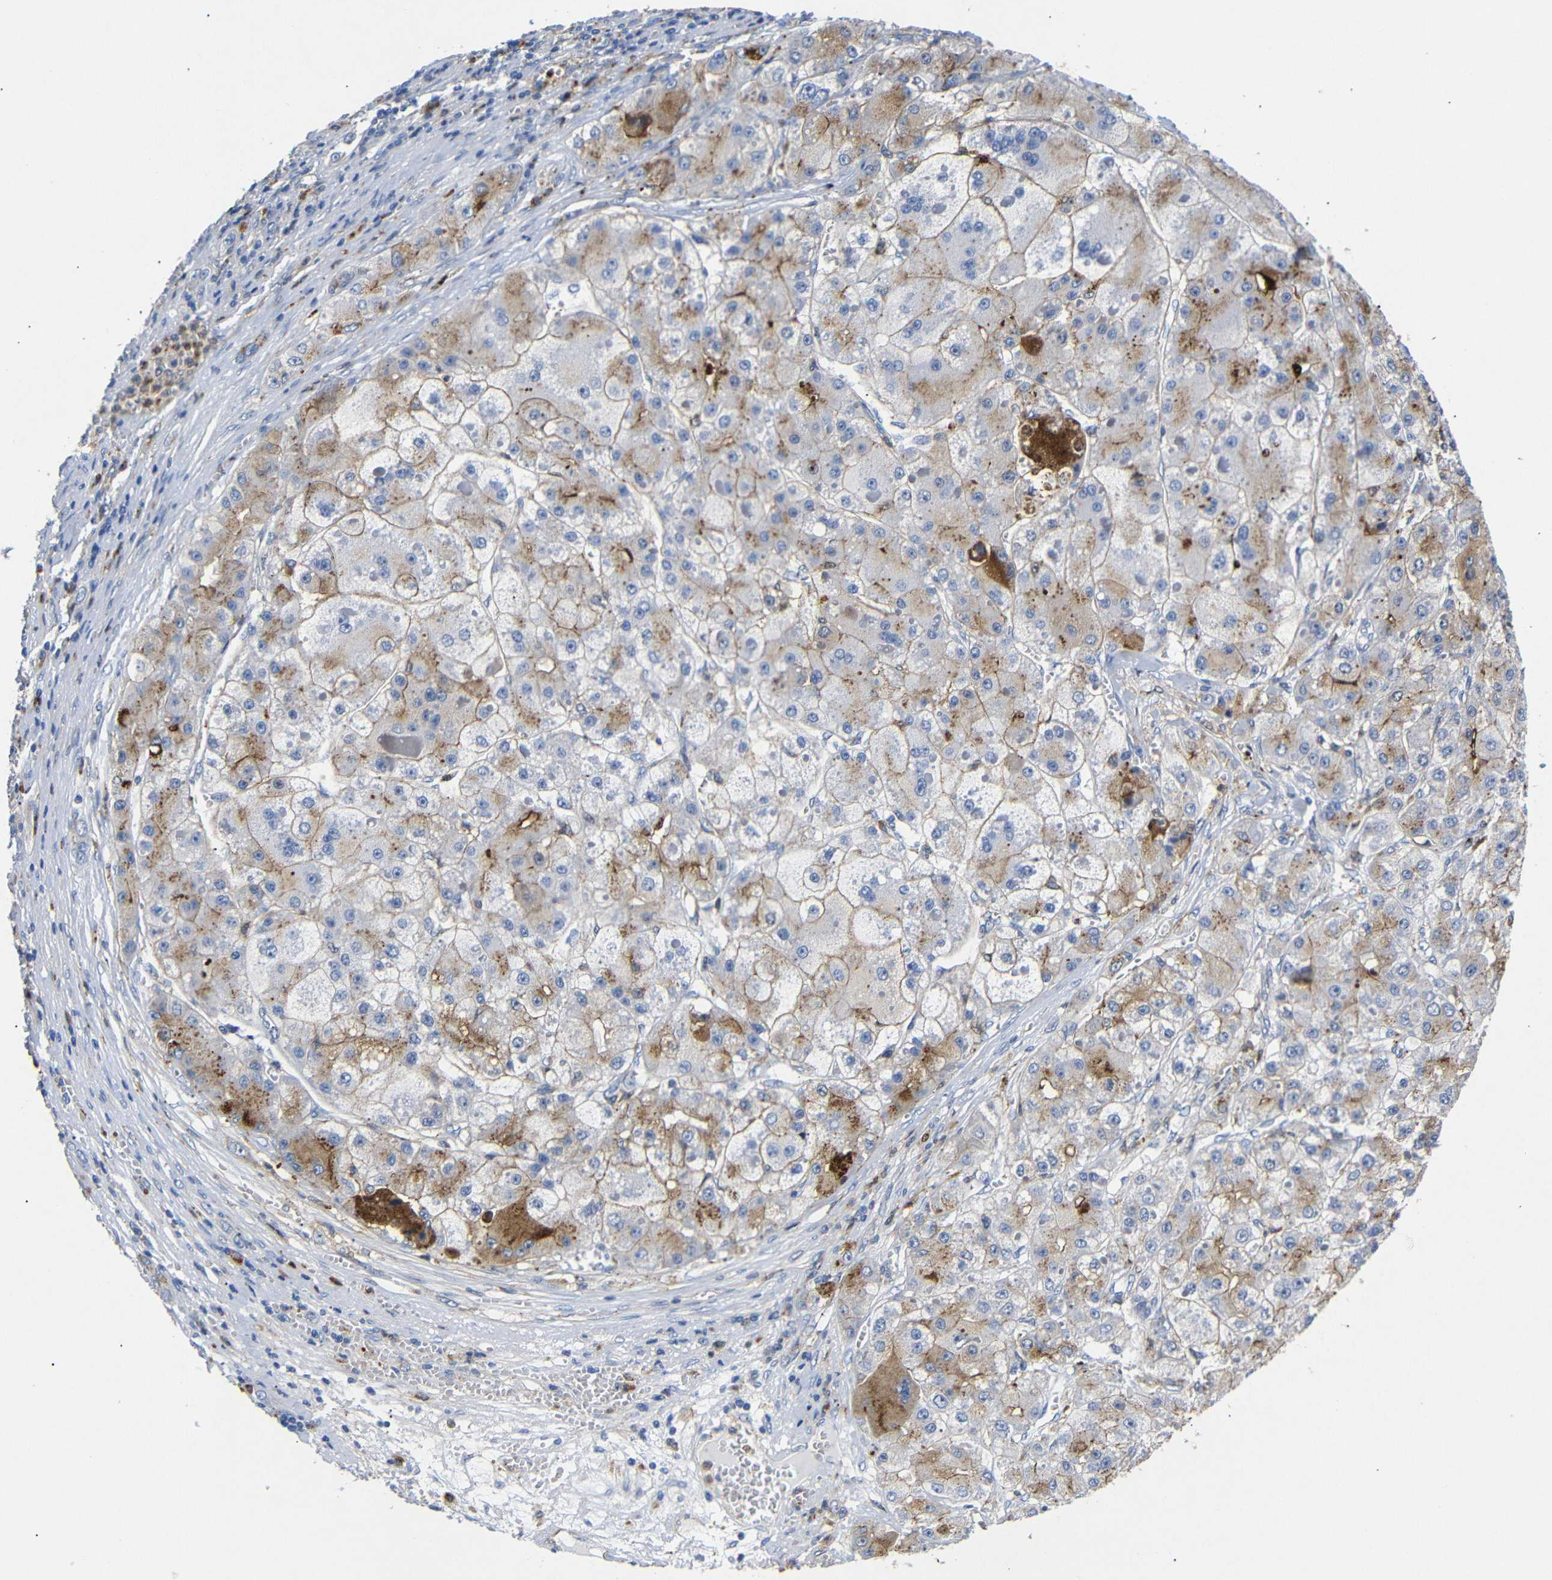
{"staining": {"intensity": "moderate", "quantity": "25%-75%", "location": "cytoplasmic/membranous"}, "tissue": "liver cancer", "cell_type": "Tumor cells", "image_type": "cancer", "snomed": [{"axis": "morphology", "description": "Carcinoma, Hepatocellular, NOS"}, {"axis": "topography", "description": "Liver"}], "caption": "Hepatocellular carcinoma (liver) was stained to show a protein in brown. There is medium levels of moderate cytoplasmic/membranous staining in about 25%-75% of tumor cells. The protein of interest is stained brown, and the nuclei are stained in blue (DAB IHC with brightfield microscopy, high magnification).", "gene": "SDCBP", "patient": {"sex": "female", "age": 73}}